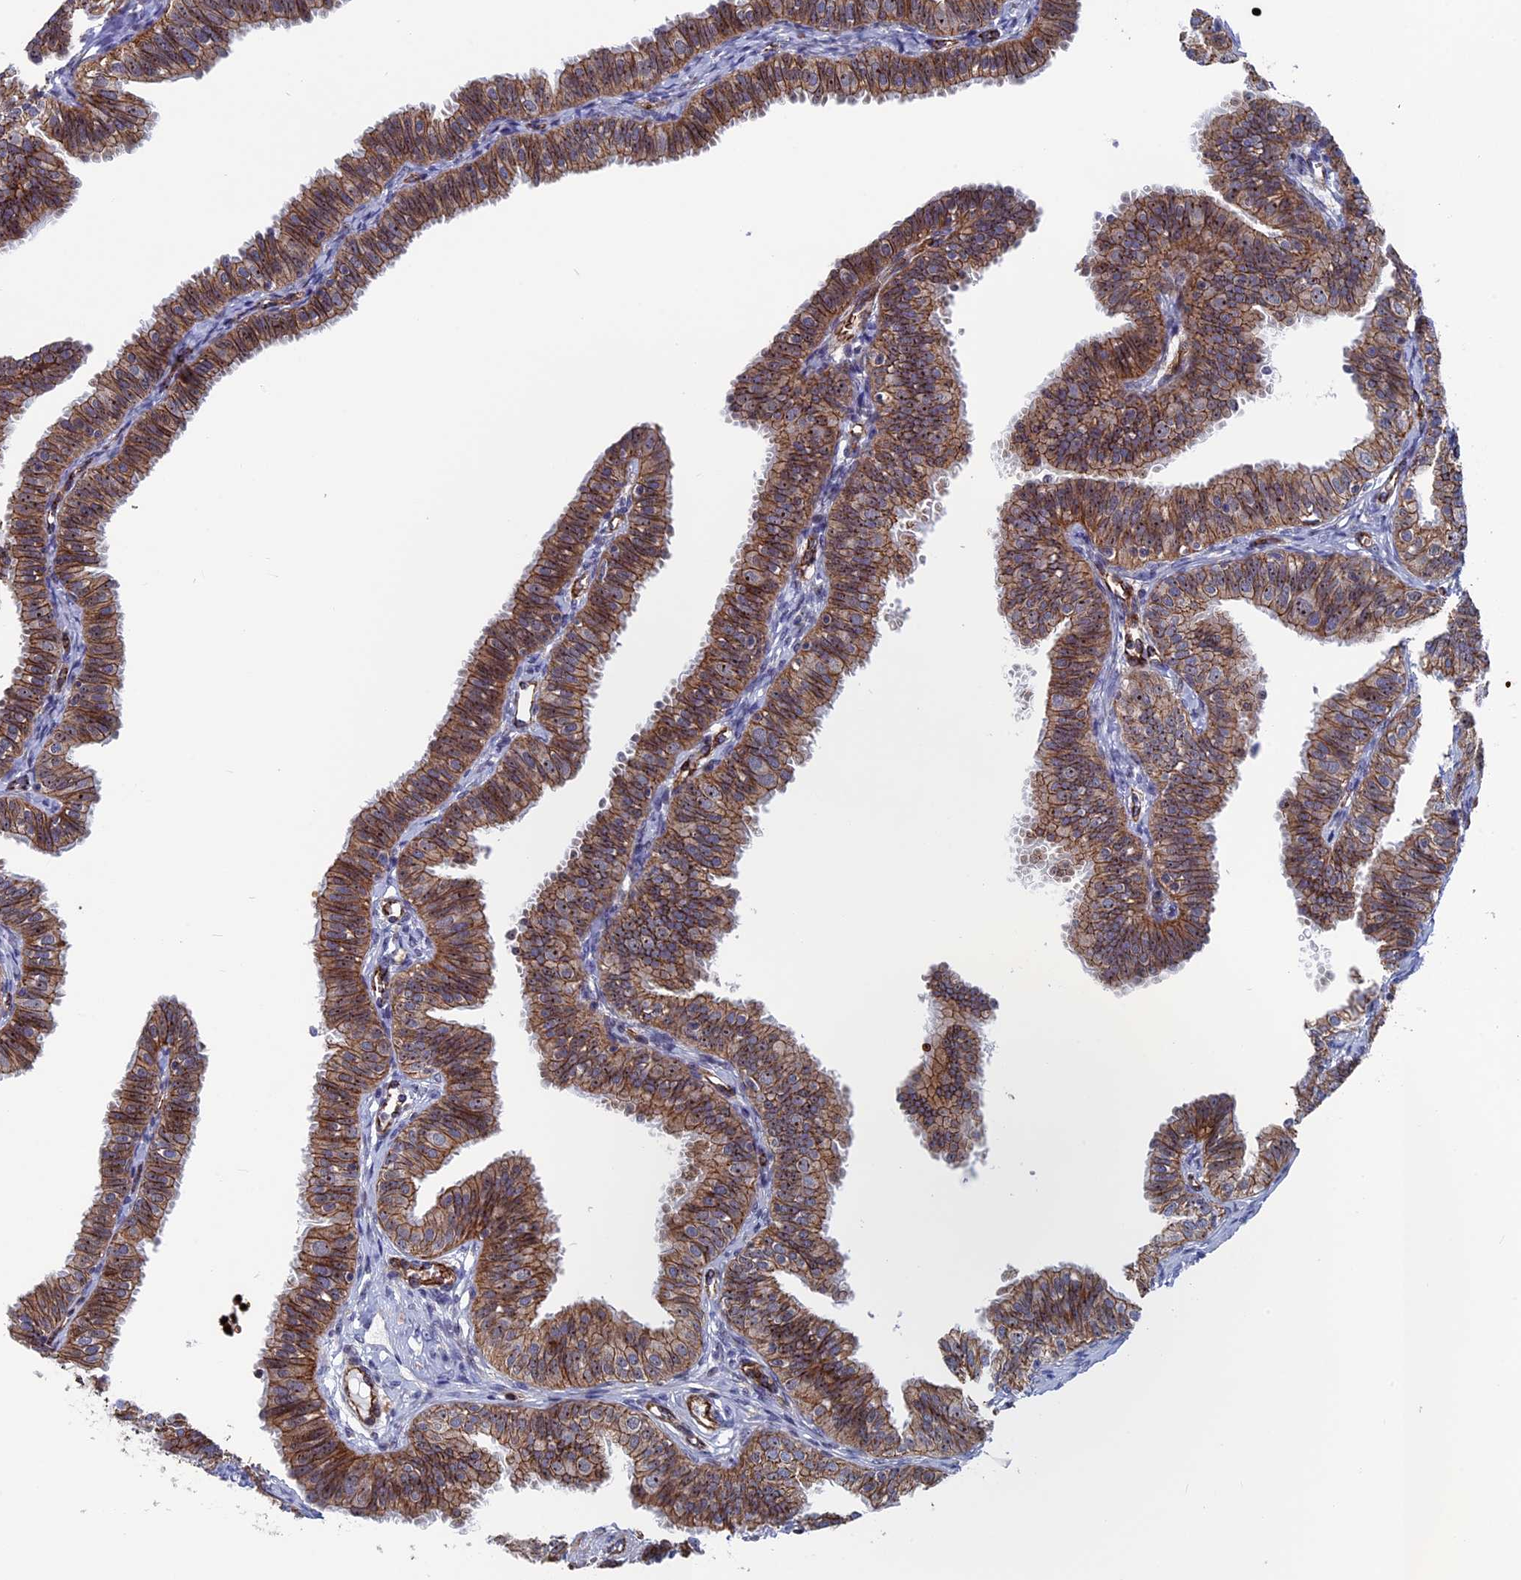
{"staining": {"intensity": "moderate", "quantity": "25%-75%", "location": "cytoplasmic/membranous,nuclear"}, "tissue": "fallopian tube", "cell_type": "Glandular cells", "image_type": "normal", "snomed": [{"axis": "morphology", "description": "Normal tissue, NOS"}, {"axis": "topography", "description": "Fallopian tube"}], "caption": "Immunohistochemical staining of benign fallopian tube displays moderate cytoplasmic/membranous,nuclear protein staining in about 25%-75% of glandular cells.", "gene": "EXOSC9", "patient": {"sex": "female", "age": 35}}